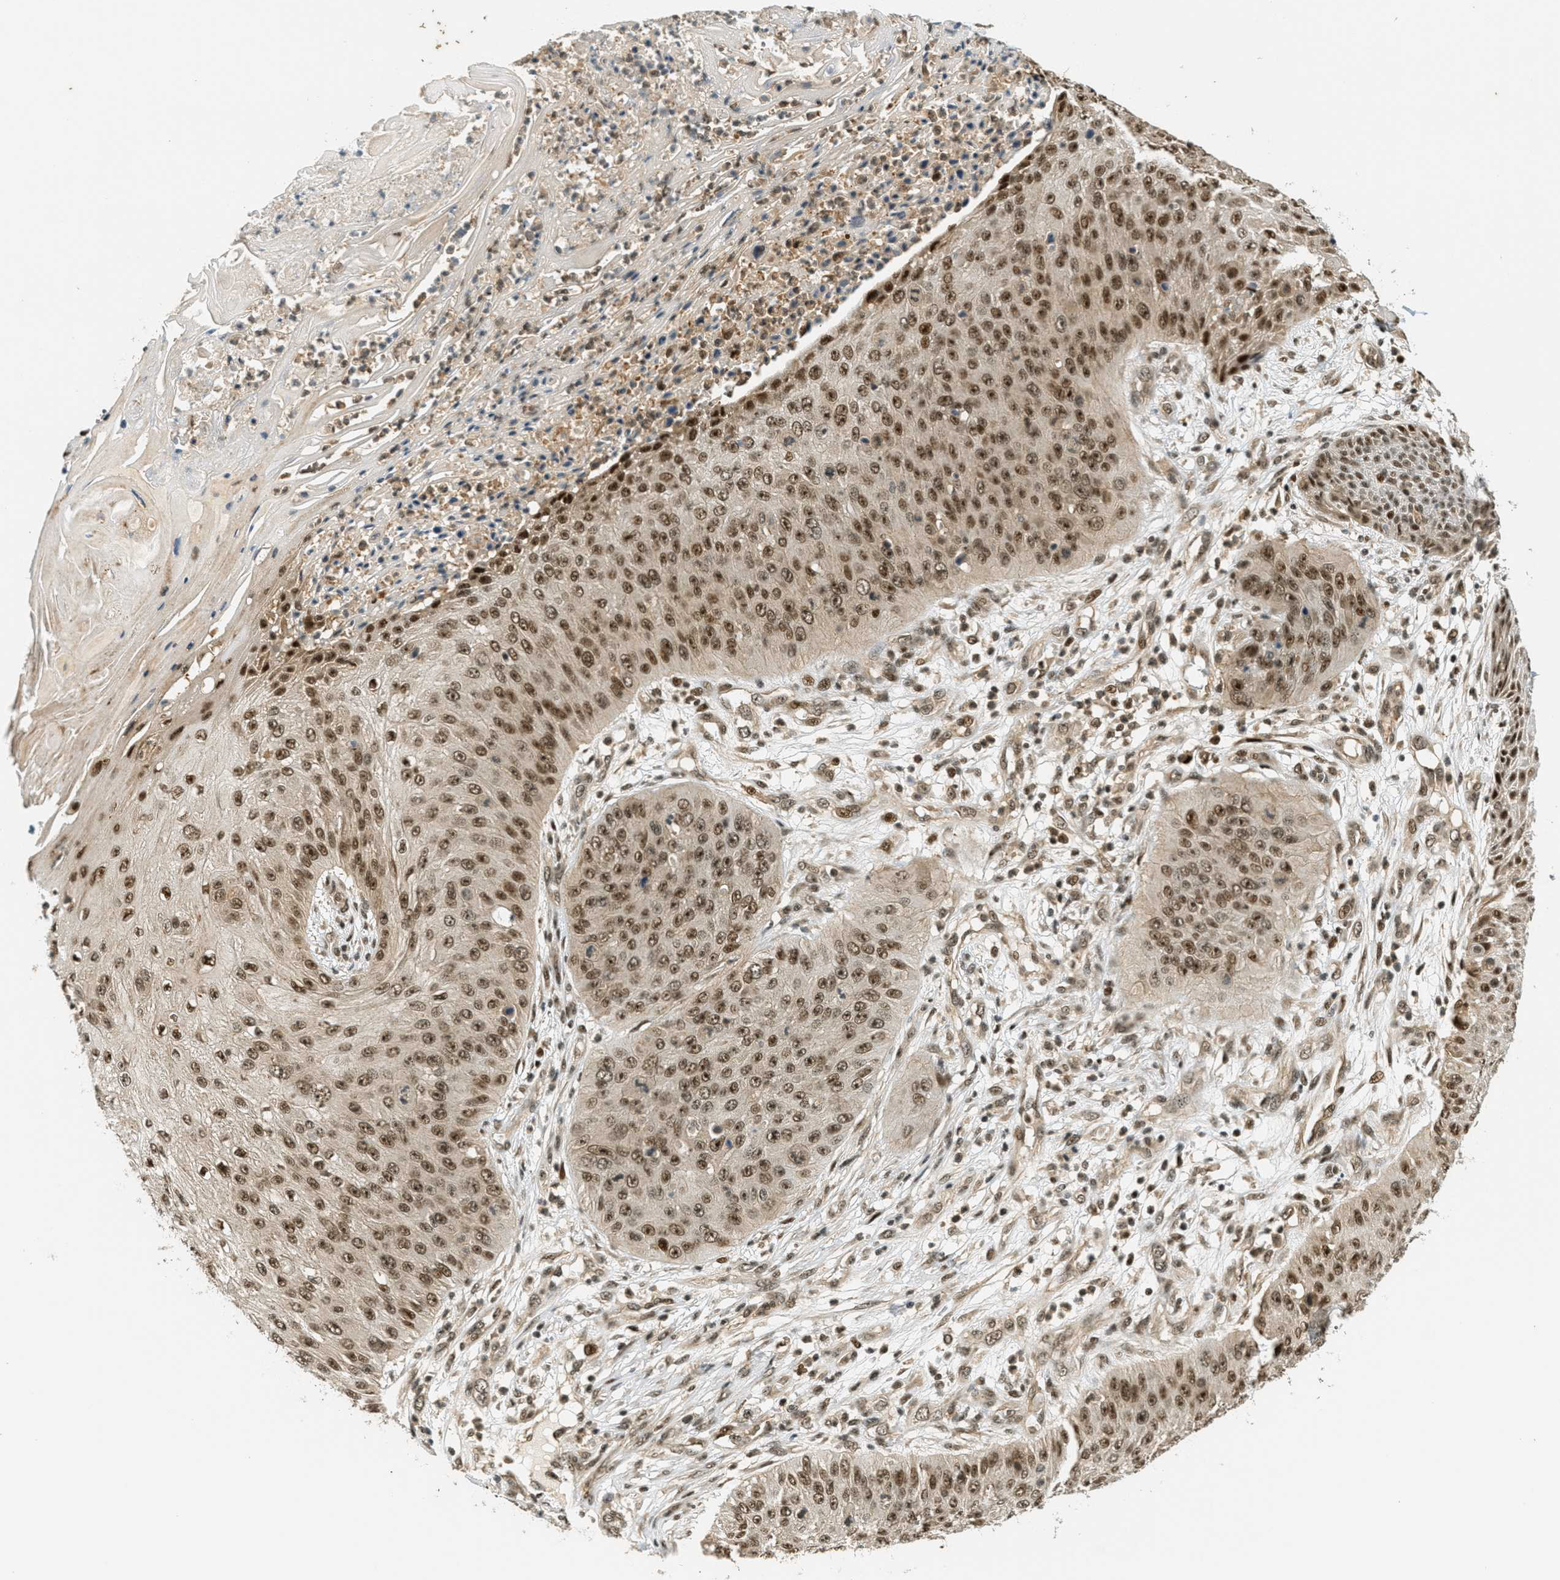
{"staining": {"intensity": "moderate", "quantity": ">75%", "location": "cytoplasmic/membranous,nuclear"}, "tissue": "skin cancer", "cell_type": "Tumor cells", "image_type": "cancer", "snomed": [{"axis": "morphology", "description": "Squamous cell carcinoma, NOS"}, {"axis": "topography", "description": "Skin"}], "caption": "High-magnification brightfield microscopy of skin cancer stained with DAB (brown) and counterstained with hematoxylin (blue). tumor cells exhibit moderate cytoplasmic/membranous and nuclear positivity is appreciated in approximately>75% of cells. The staining was performed using DAB, with brown indicating positive protein expression. Nuclei are stained blue with hematoxylin.", "gene": "FOXM1", "patient": {"sex": "female", "age": 80}}